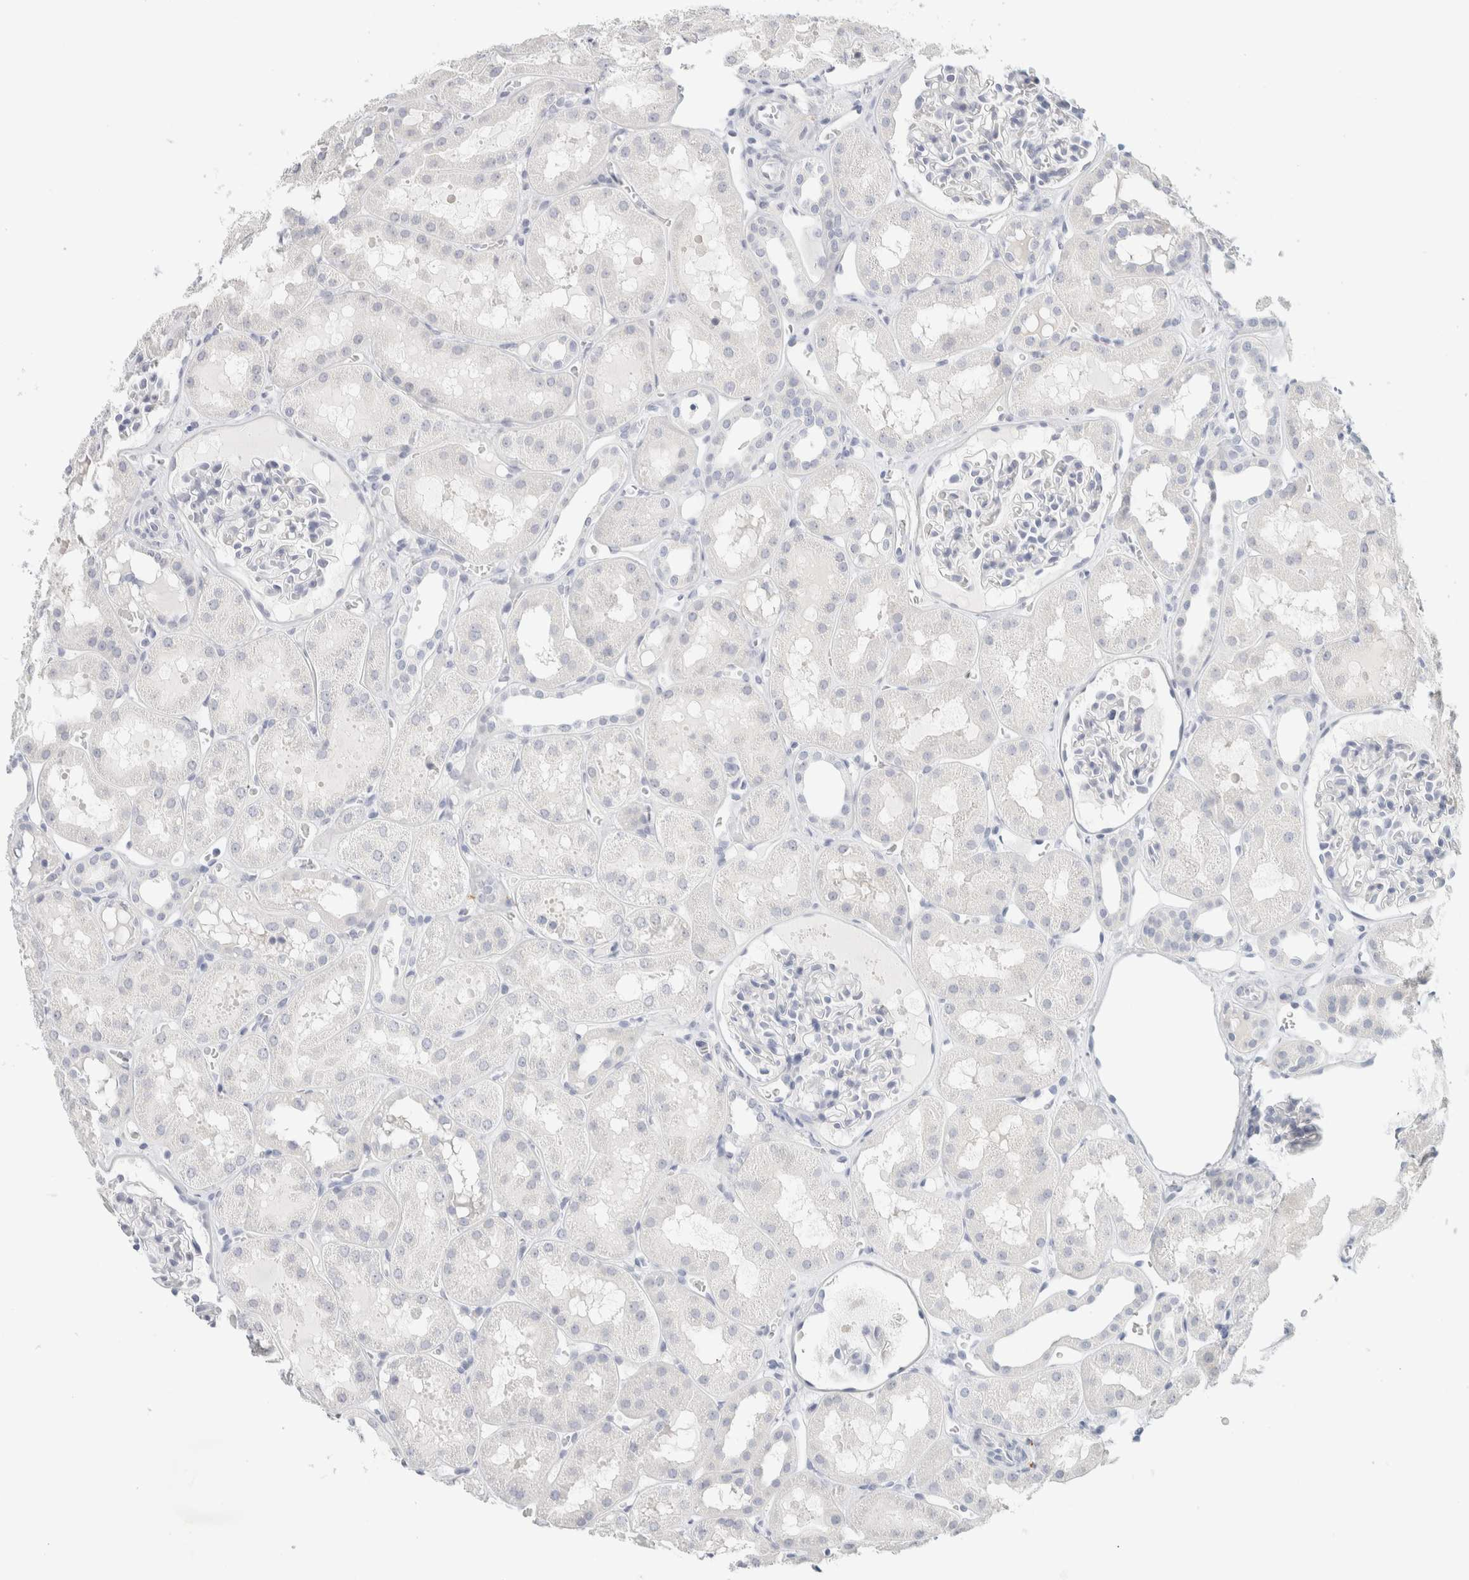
{"staining": {"intensity": "negative", "quantity": "none", "location": "none"}, "tissue": "kidney", "cell_type": "Cells in glomeruli", "image_type": "normal", "snomed": [{"axis": "morphology", "description": "Normal tissue, NOS"}, {"axis": "topography", "description": "Kidney"}, {"axis": "topography", "description": "Urinary bladder"}], "caption": "Immunohistochemistry histopathology image of unremarkable kidney stained for a protein (brown), which reveals no expression in cells in glomeruli.", "gene": "NEFM", "patient": {"sex": "male", "age": 16}}